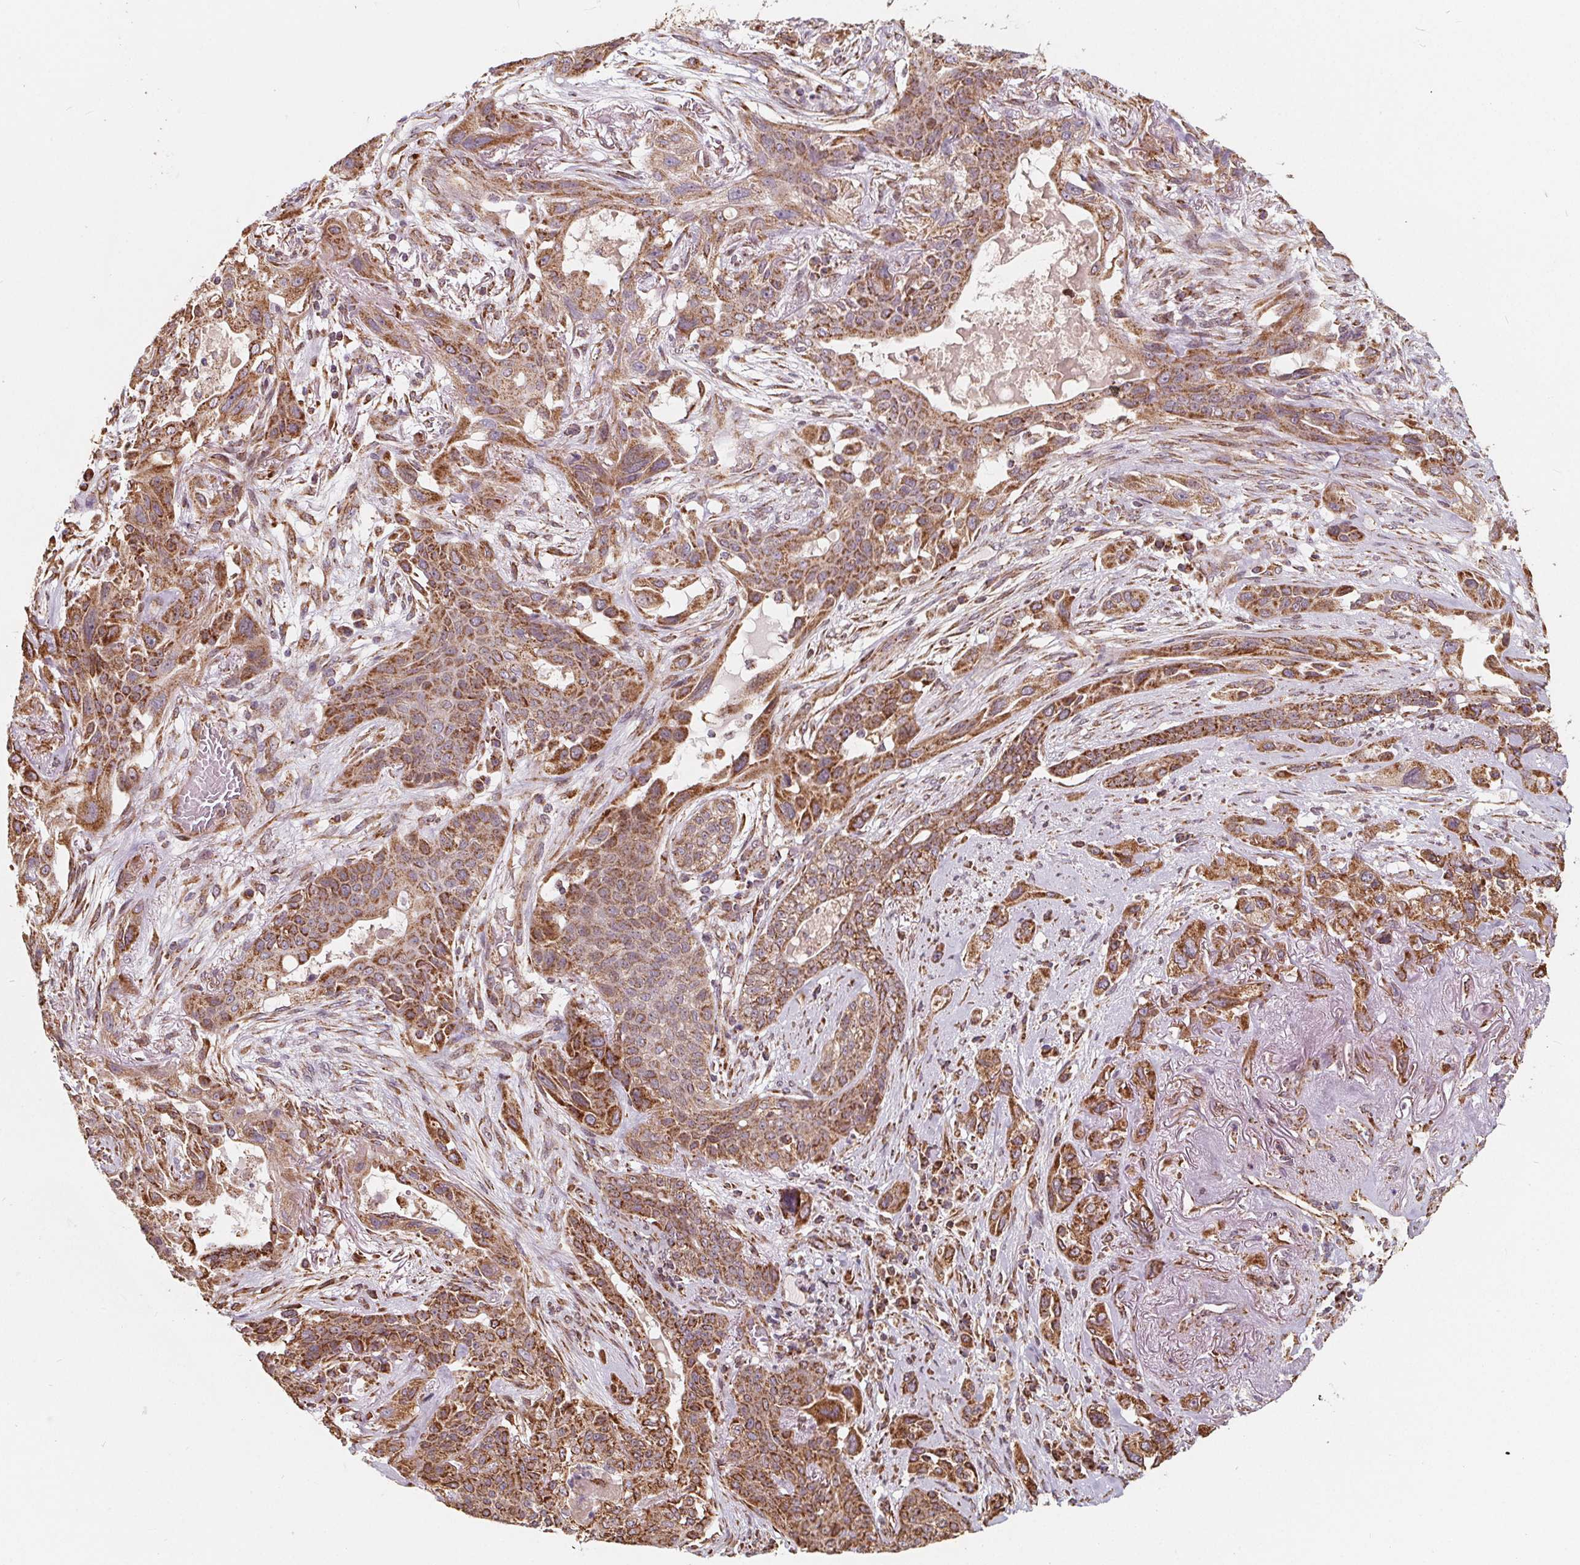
{"staining": {"intensity": "moderate", "quantity": ">75%", "location": "cytoplasmic/membranous"}, "tissue": "lung cancer", "cell_type": "Tumor cells", "image_type": "cancer", "snomed": [{"axis": "morphology", "description": "Squamous cell carcinoma, NOS"}, {"axis": "topography", "description": "Lung"}], "caption": "DAB immunohistochemical staining of human lung cancer (squamous cell carcinoma) displays moderate cytoplasmic/membranous protein expression in approximately >75% of tumor cells. (DAB (3,3'-diaminobenzidine) IHC with brightfield microscopy, high magnification).", "gene": "PLSCR3", "patient": {"sex": "female", "age": 70}}